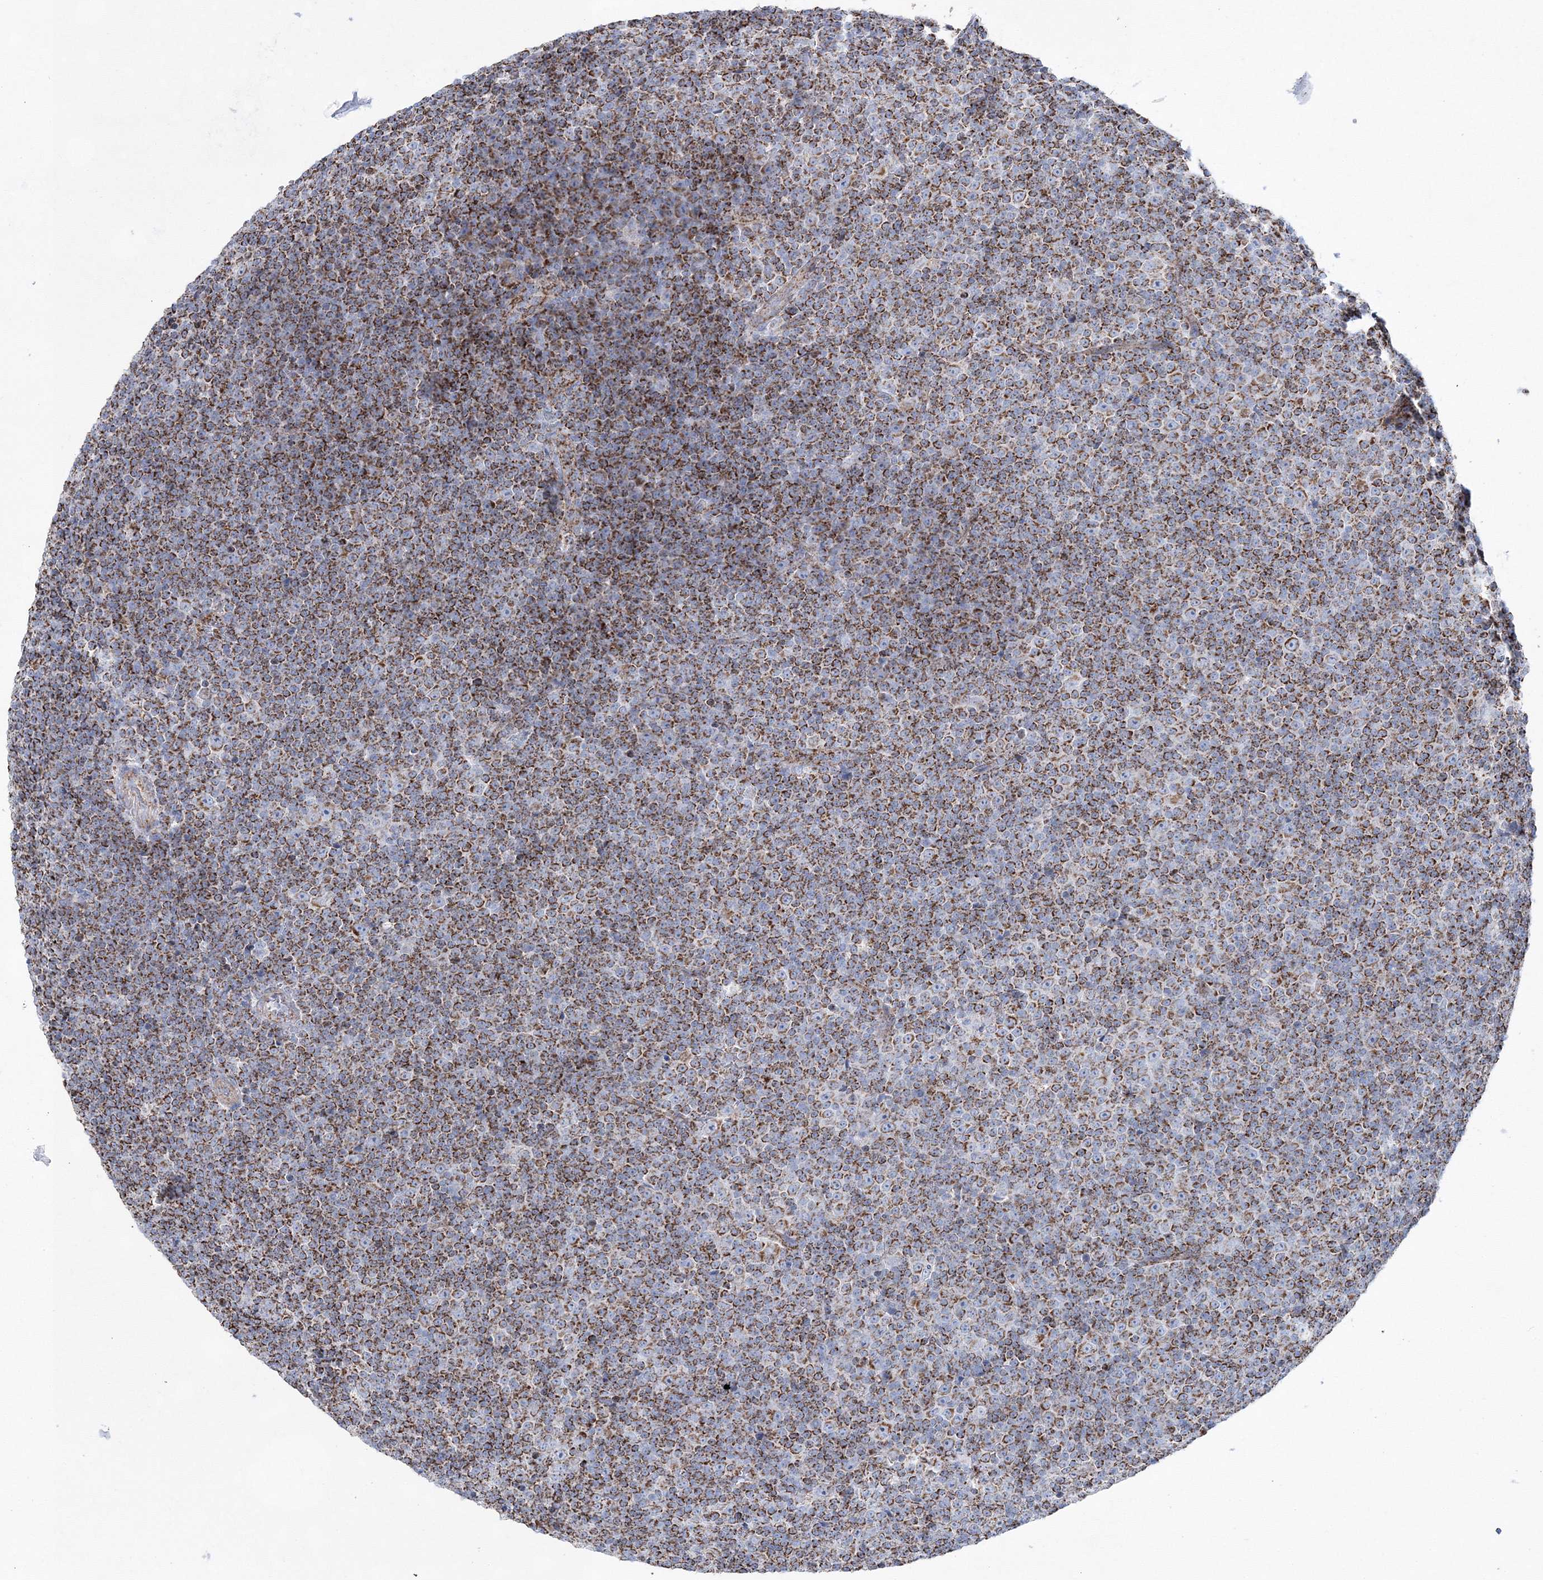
{"staining": {"intensity": "strong", "quantity": ">75%", "location": "cytoplasmic/membranous"}, "tissue": "lymphoma", "cell_type": "Tumor cells", "image_type": "cancer", "snomed": [{"axis": "morphology", "description": "Malignant lymphoma, non-Hodgkin's type, Low grade"}, {"axis": "topography", "description": "Lymph node"}], "caption": "Malignant lymphoma, non-Hodgkin's type (low-grade) stained with a protein marker displays strong staining in tumor cells.", "gene": "HIBCH", "patient": {"sex": "female", "age": 67}}